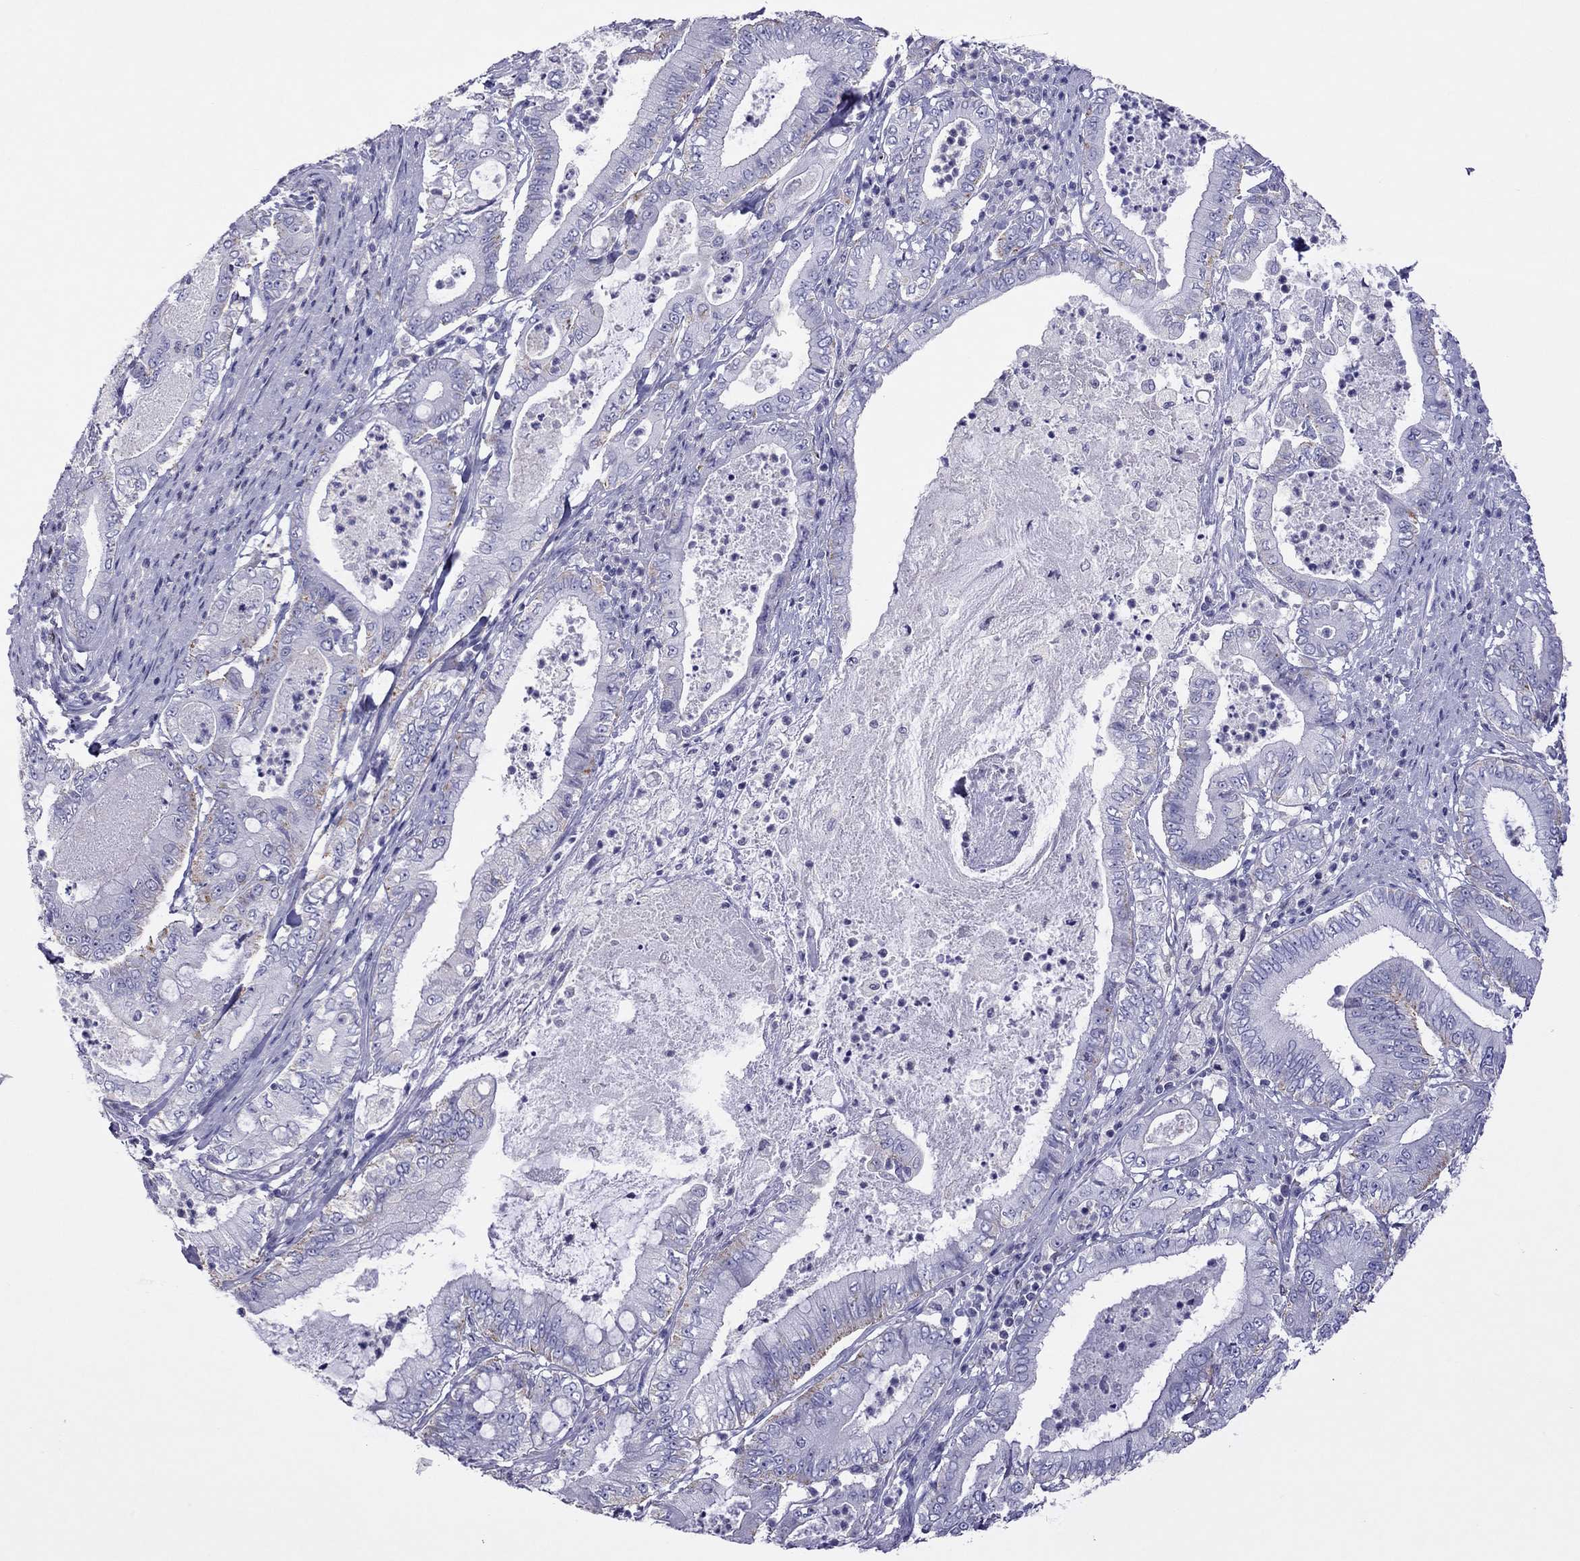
{"staining": {"intensity": "weak", "quantity": "<25%", "location": "cytoplasmic/membranous"}, "tissue": "pancreatic cancer", "cell_type": "Tumor cells", "image_type": "cancer", "snomed": [{"axis": "morphology", "description": "Adenocarcinoma, NOS"}, {"axis": "topography", "description": "Pancreas"}], "caption": "This is an IHC photomicrograph of adenocarcinoma (pancreatic). There is no staining in tumor cells.", "gene": "MPZ", "patient": {"sex": "male", "age": 71}}